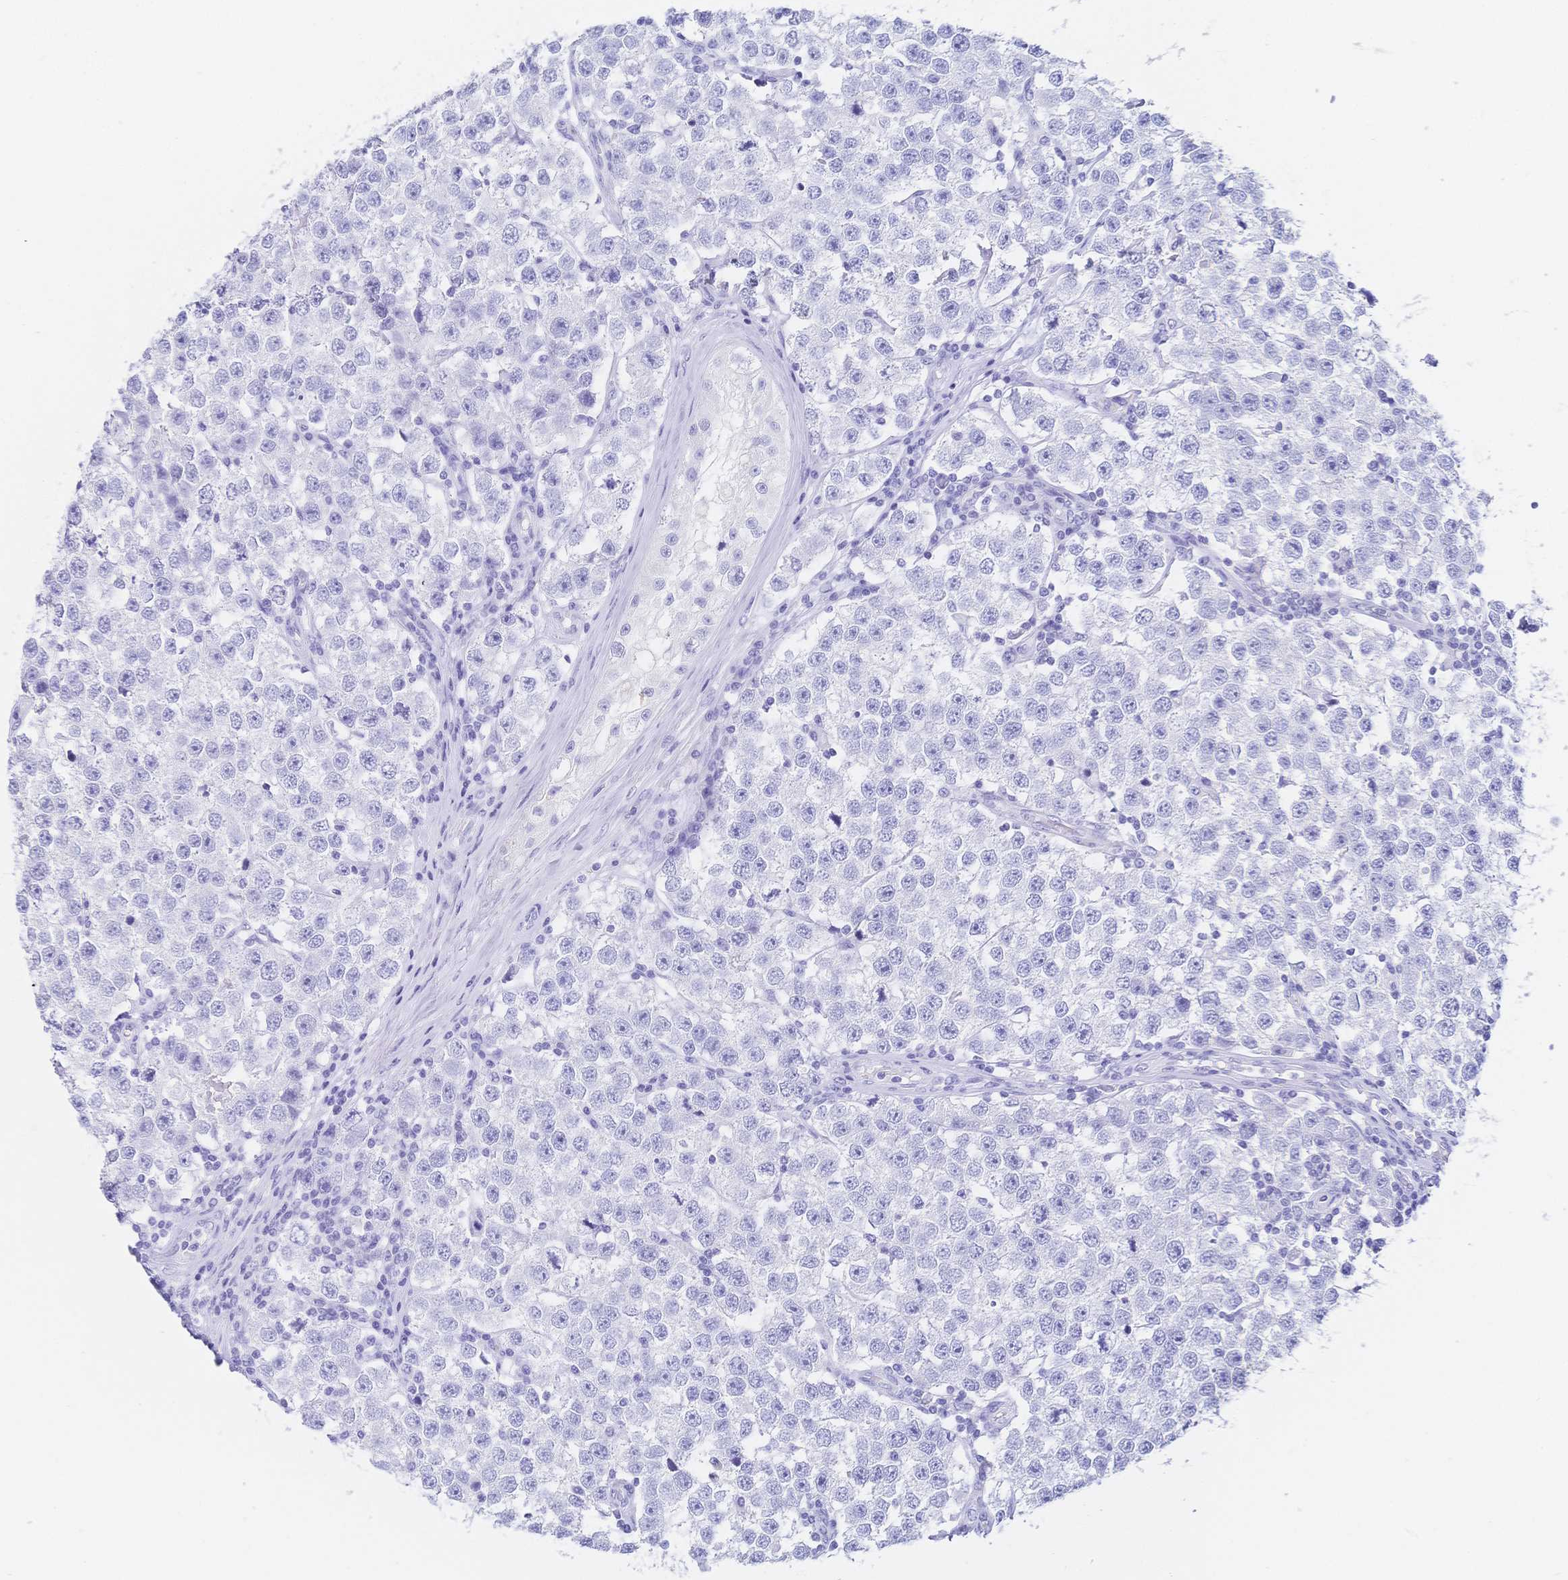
{"staining": {"intensity": "negative", "quantity": "none", "location": "none"}, "tissue": "testis cancer", "cell_type": "Tumor cells", "image_type": "cancer", "snomed": [{"axis": "morphology", "description": "Seminoma, NOS"}, {"axis": "topography", "description": "Testis"}], "caption": "Protein analysis of seminoma (testis) displays no significant staining in tumor cells.", "gene": "MEP1B", "patient": {"sex": "male", "age": 34}}